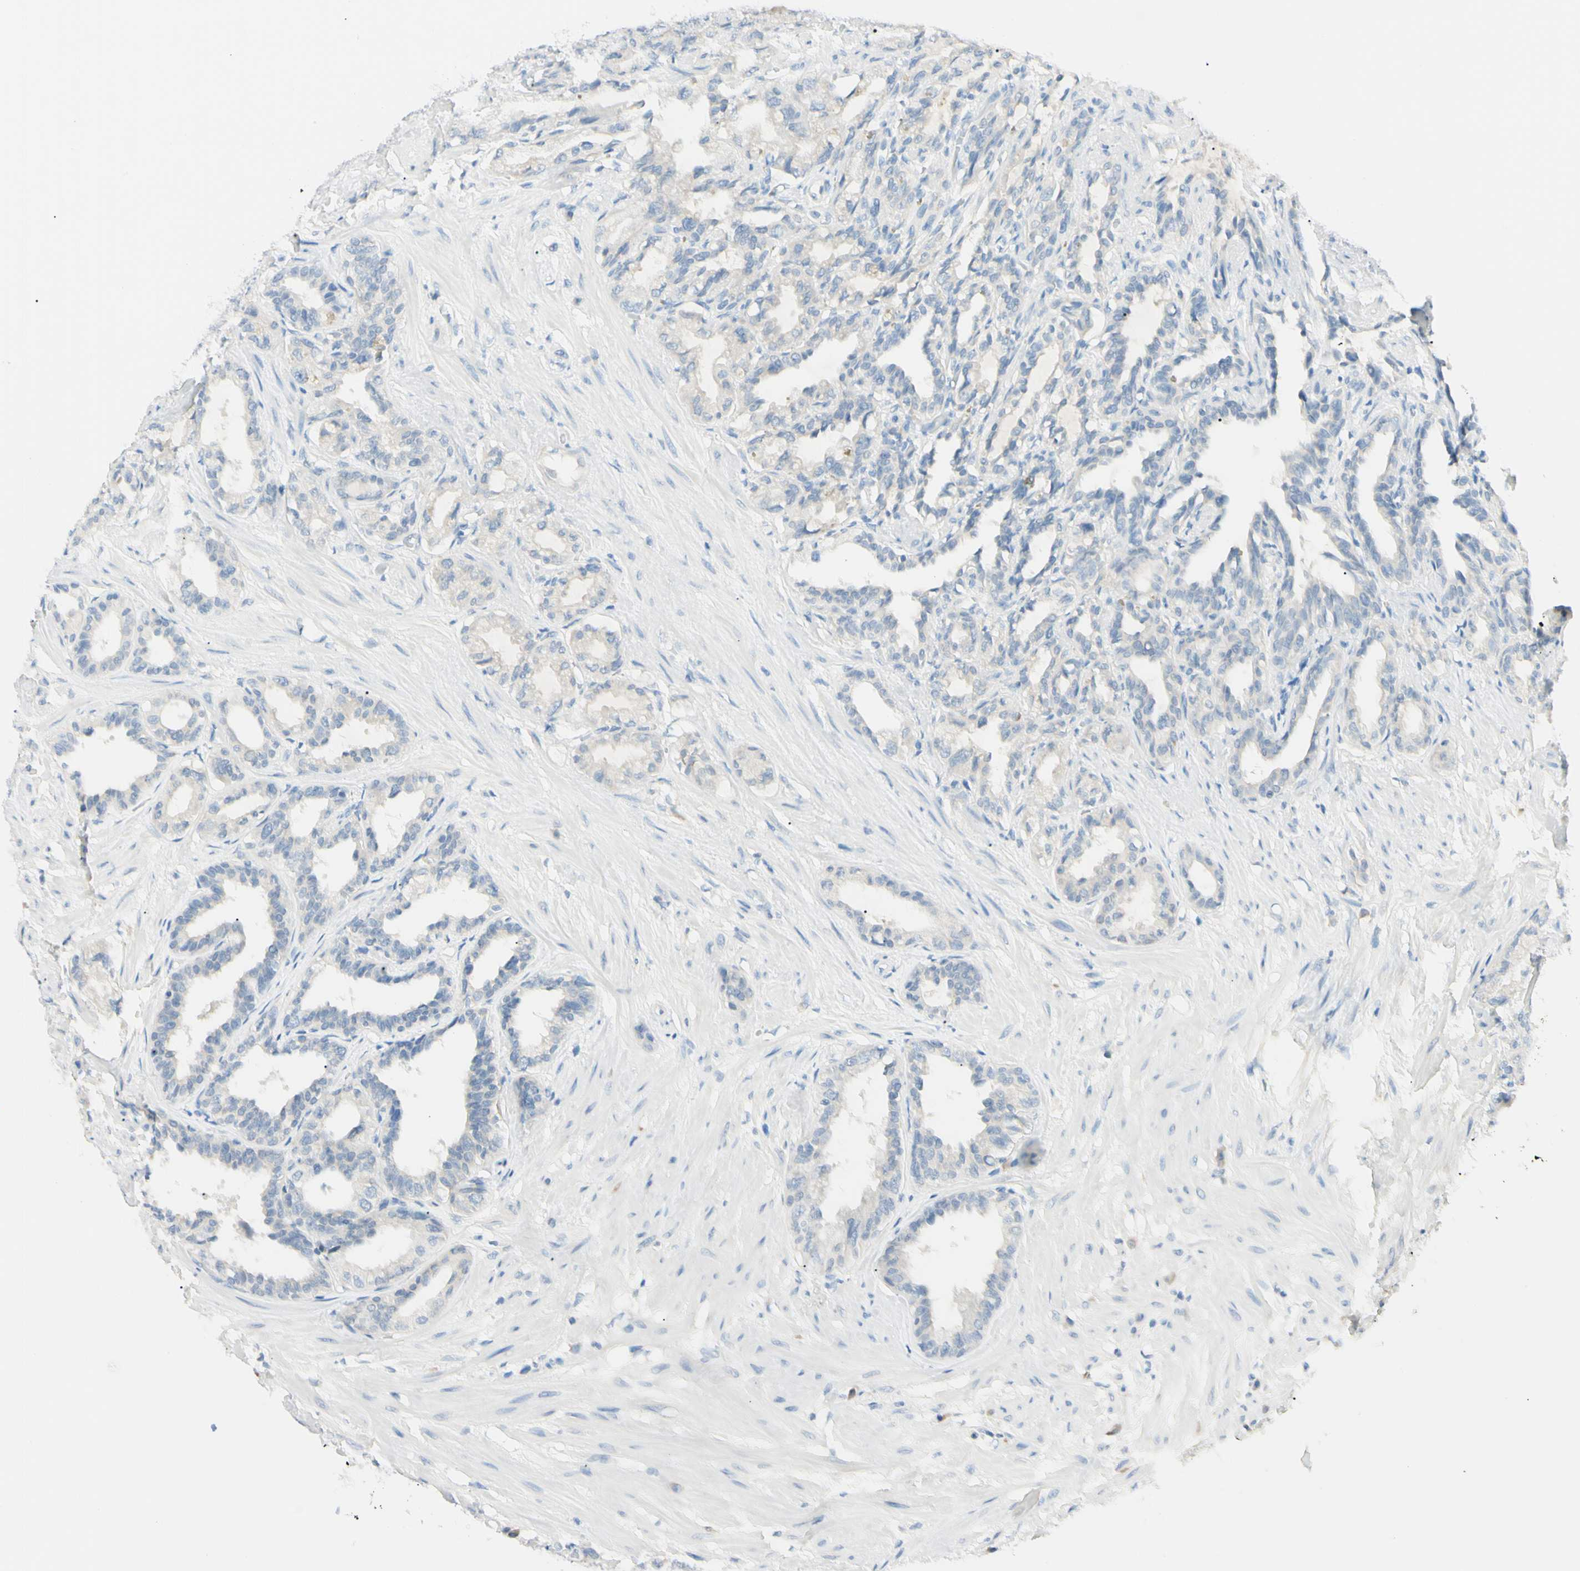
{"staining": {"intensity": "negative", "quantity": "none", "location": "none"}, "tissue": "seminal vesicle", "cell_type": "Glandular cells", "image_type": "normal", "snomed": [{"axis": "morphology", "description": "Normal tissue, NOS"}, {"axis": "topography", "description": "Seminal veicle"}], "caption": "Seminal vesicle stained for a protein using immunohistochemistry (IHC) exhibits no staining glandular cells.", "gene": "FOLH1", "patient": {"sex": "male", "age": 61}}